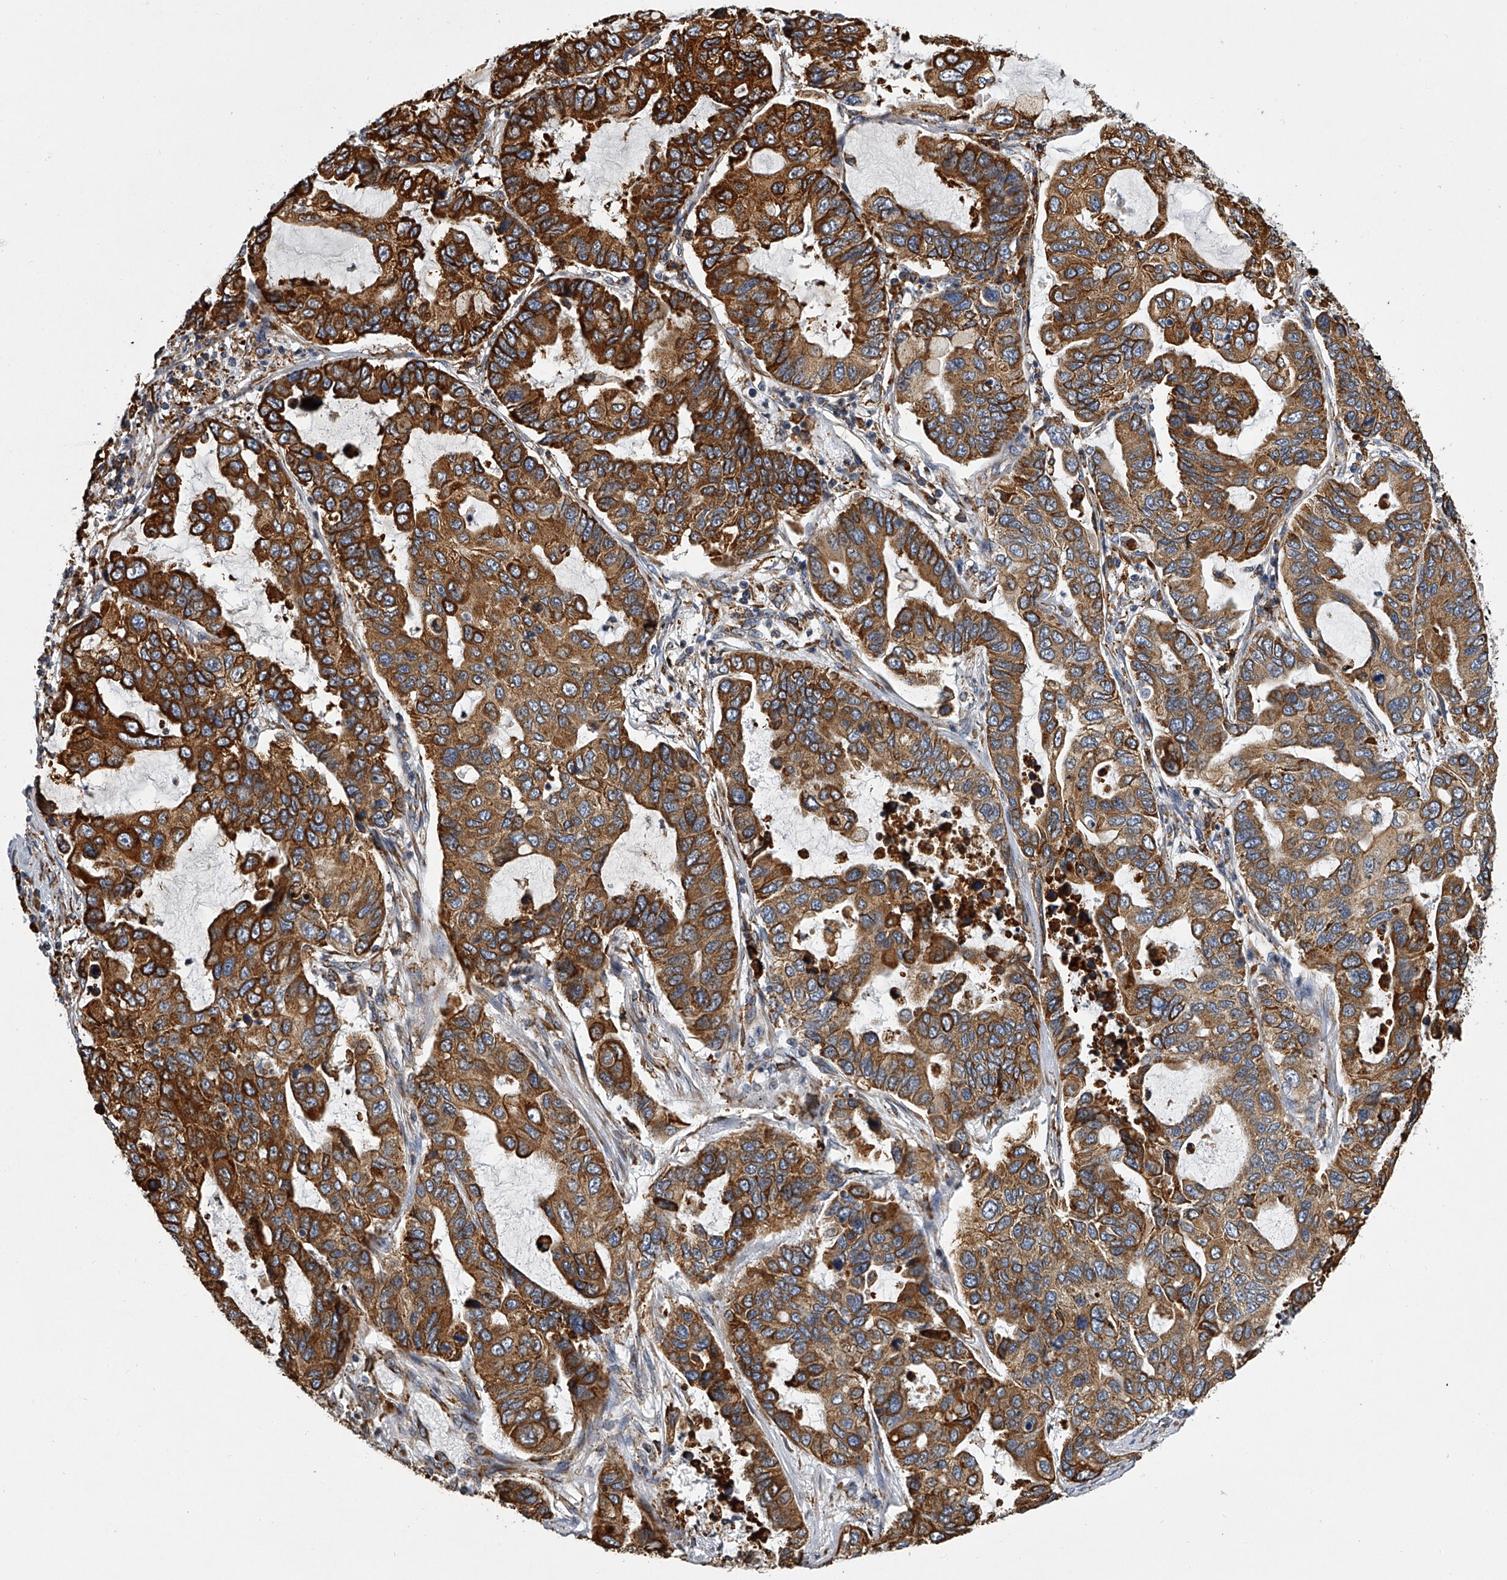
{"staining": {"intensity": "strong", "quantity": ">75%", "location": "cytoplasmic/membranous"}, "tissue": "lung cancer", "cell_type": "Tumor cells", "image_type": "cancer", "snomed": [{"axis": "morphology", "description": "Adenocarcinoma, NOS"}, {"axis": "topography", "description": "Lung"}], "caption": "Tumor cells show high levels of strong cytoplasmic/membranous staining in approximately >75% of cells in lung cancer. The staining is performed using DAB brown chromogen to label protein expression. The nuclei are counter-stained blue using hematoxylin.", "gene": "TMEM63C", "patient": {"sex": "male", "age": 64}}